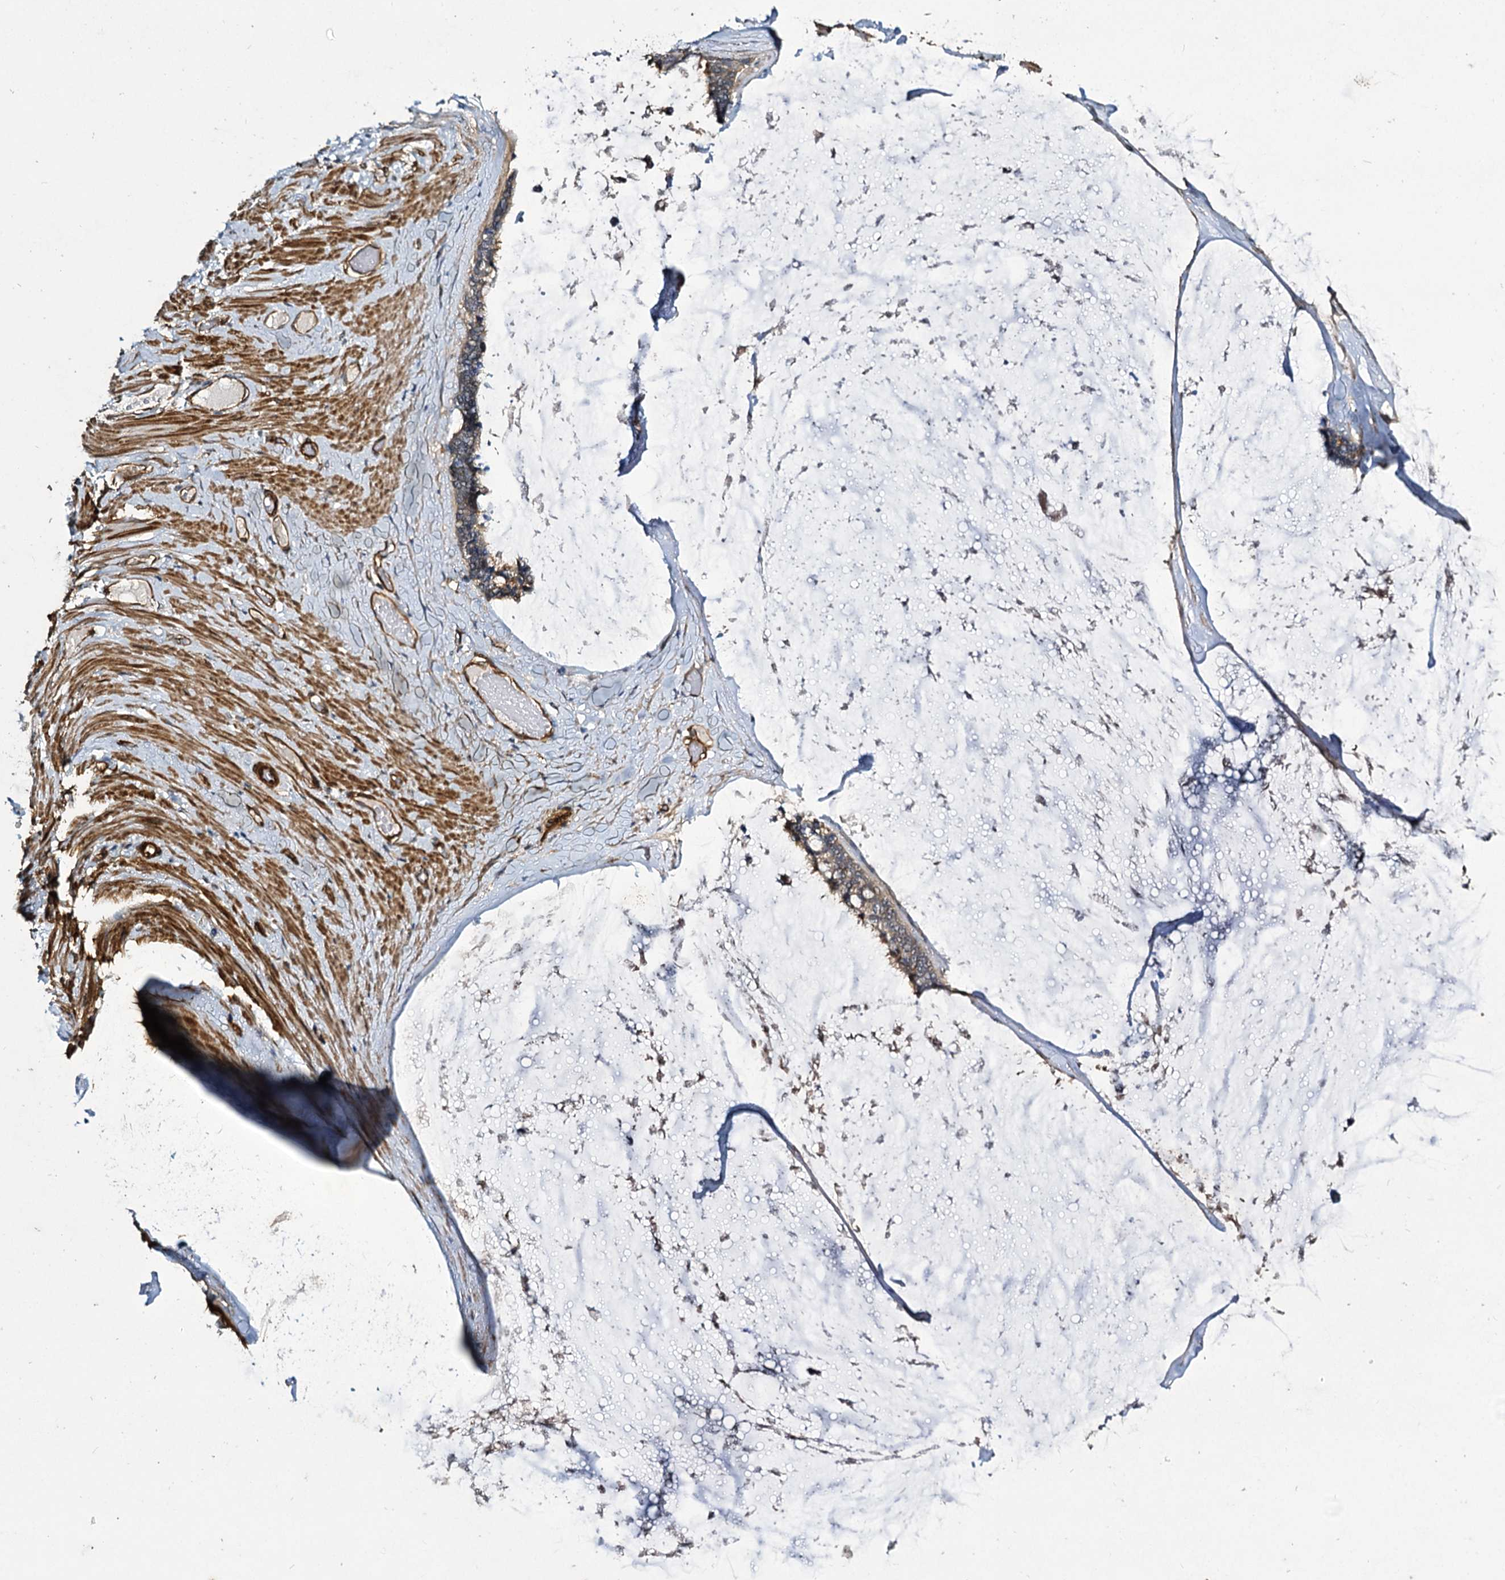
{"staining": {"intensity": "moderate", "quantity": ">75%", "location": "cytoplasmic/membranous"}, "tissue": "ovarian cancer", "cell_type": "Tumor cells", "image_type": "cancer", "snomed": [{"axis": "morphology", "description": "Cystadenocarcinoma, mucinous, NOS"}, {"axis": "topography", "description": "Ovary"}], "caption": "A brown stain shows moderate cytoplasmic/membranous staining of a protein in human ovarian cancer (mucinous cystadenocarcinoma) tumor cells. (Brightfield microscopy of DAB IHC at high magnification).", "gene": "MYO1C", "patient": {"sex": "female", "age": 39}}